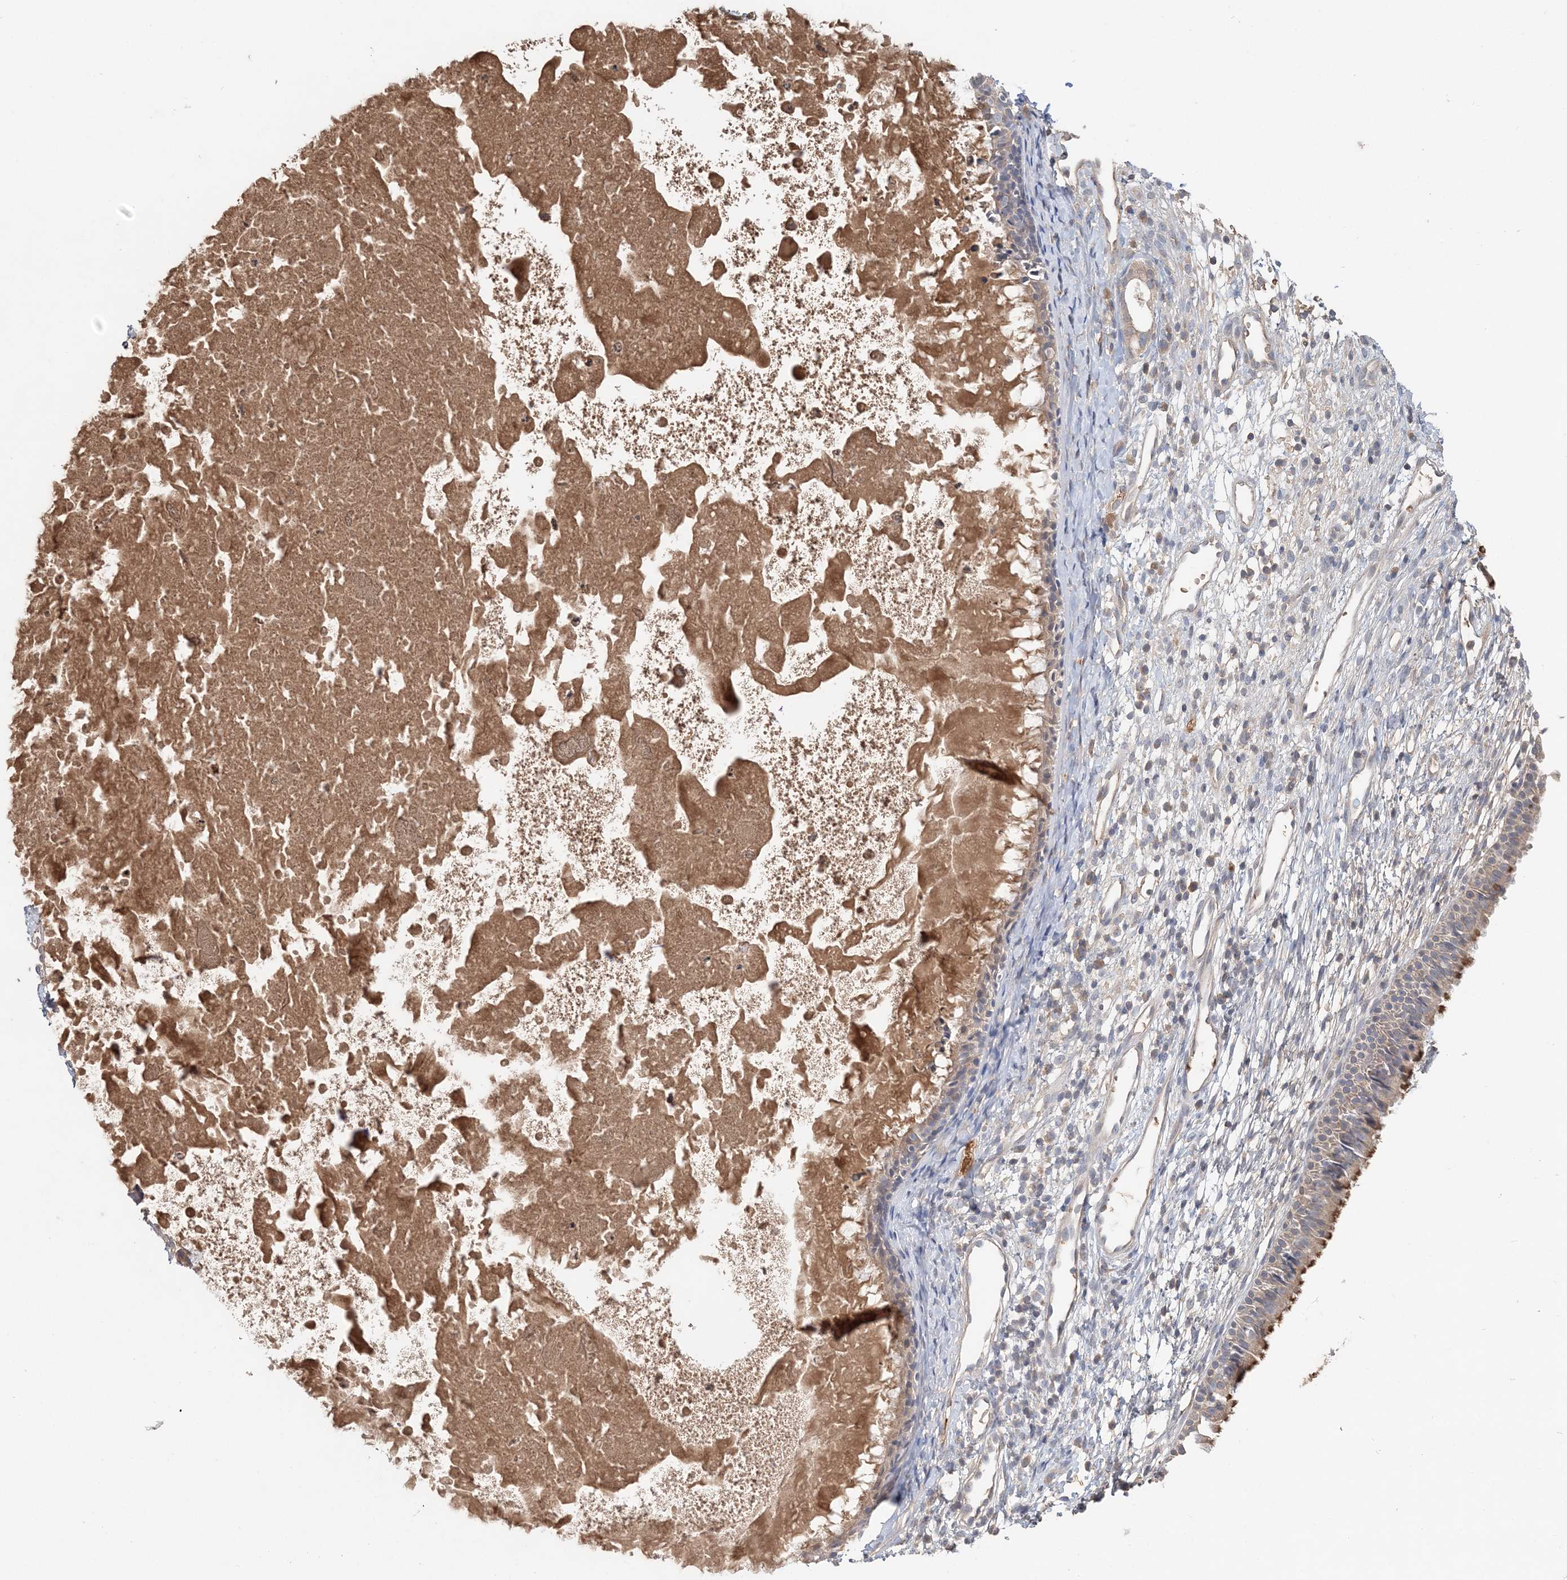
{"staining": {"intensity": "moderate", "quantity": "25%-75%", "location": "cytoplasmic/membranous"}, "tissue": "nasopharynx", "cell_type": "Respiratory epithelial cells", "image_type": "normal", "snomed": [{"axis": "morphology", "description": "Normal tissue, NOS"}, {"axis": "topography", "description": "Nasopharynx"}], "caption": "Immunohistochemical staining of unremarkable human nasopharynx reveals 25%-75% levels of moderate cytoplasmic/membranous protein staining in about 25%-75% of respiratory epithelial cells.", "gene": "SYCP3", "patient": {"sex": "male", "age": 22}}